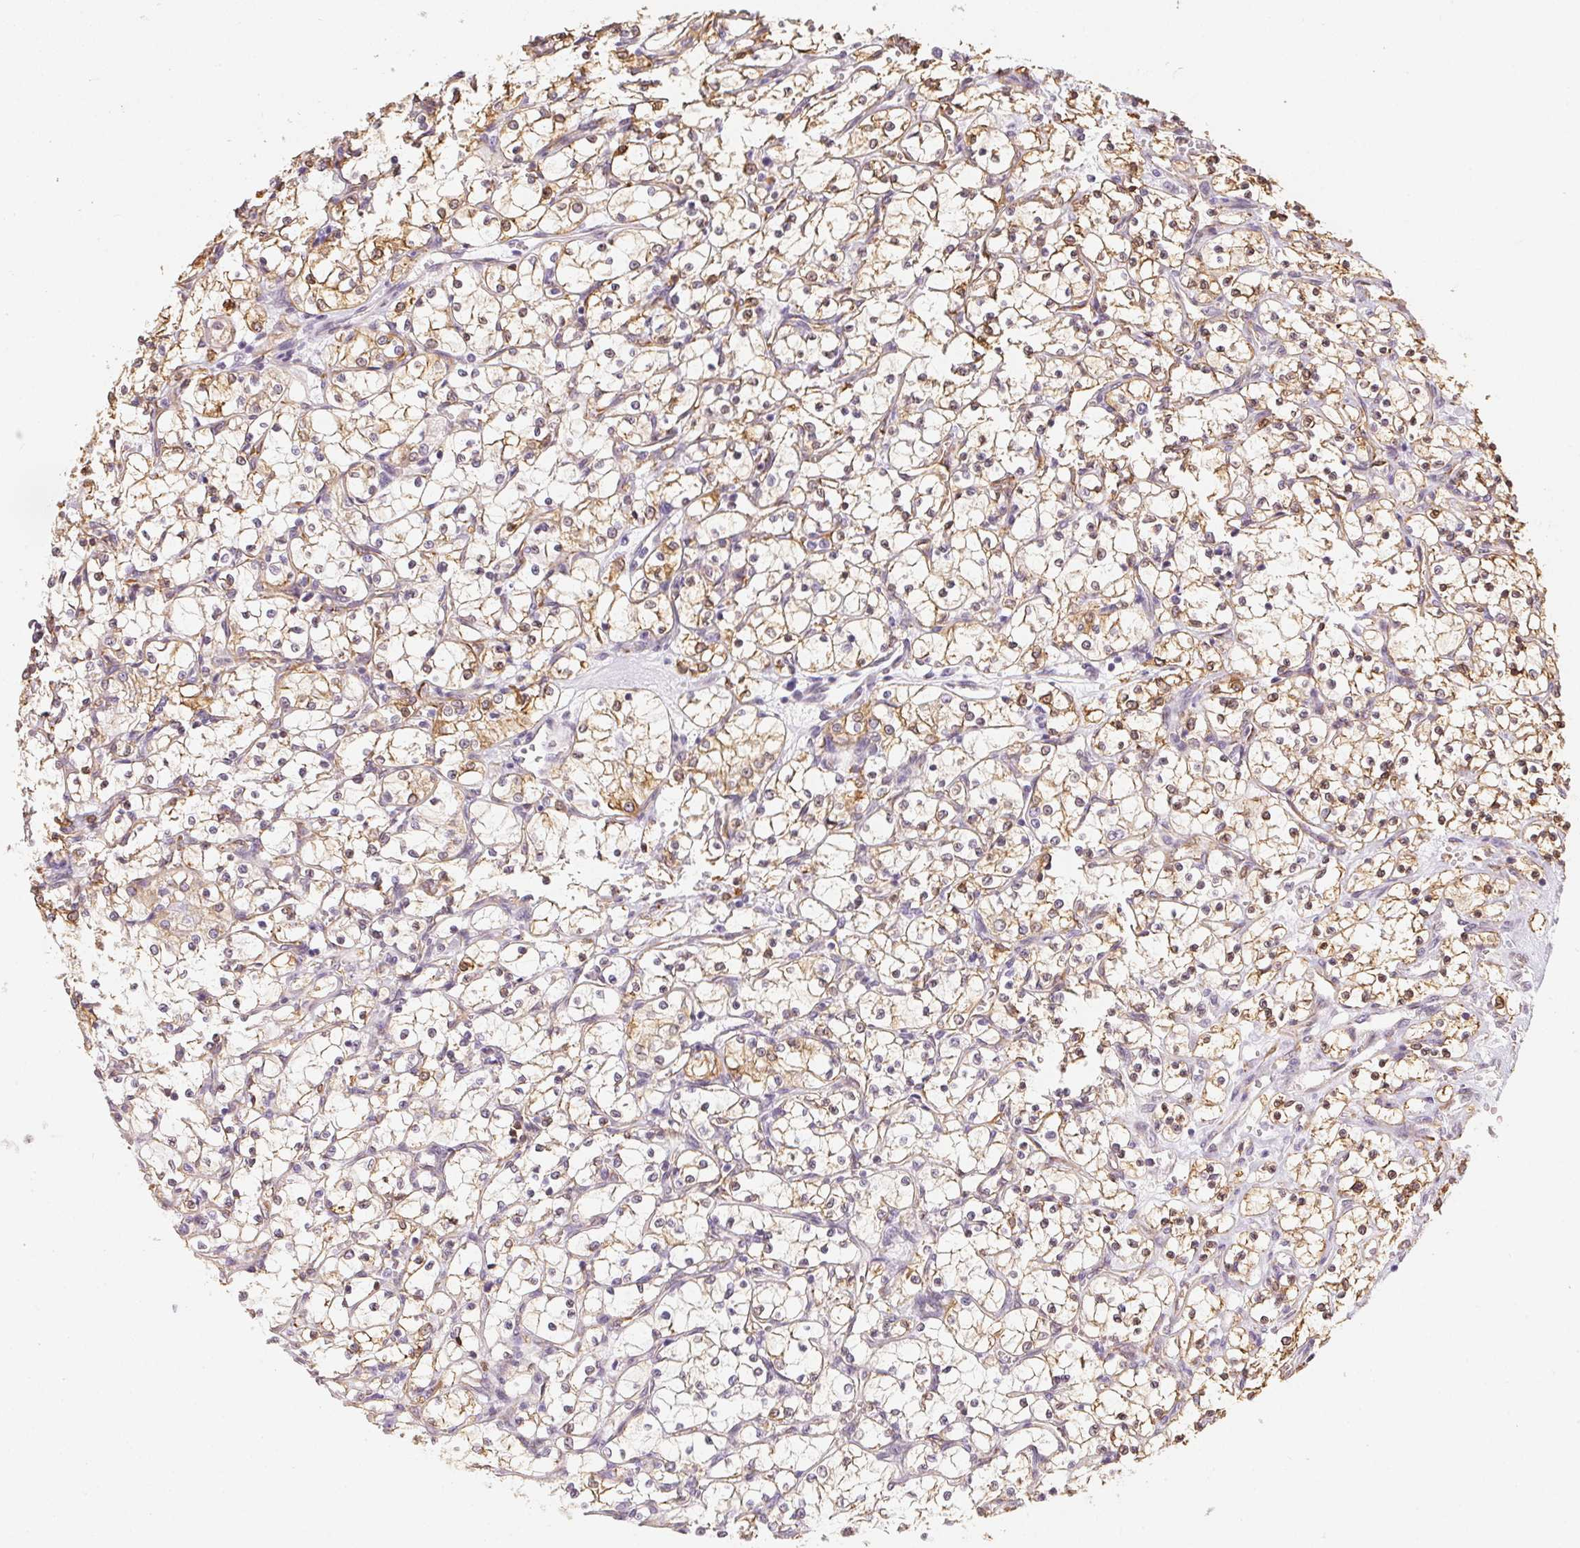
{"staining": {"intensity": "moderate", "quantity": "<25%", "location": "cytoplasmic/membranous"}, "tissue": "renal cancer", "cell_type": "Tumor cells", "image_type": "cancer", "snomed": [{"axis": "morphology", "description": "Adenocarcinoma, NOS"}, {"axis": "topography", "description": "Kidney"}], "caption": "Protein staining exhibits moderate cytoplasmic/membranous positivity in about <25% of tumor cells in renal cancer (adenocarcinoma).", "gene": "RSBN1", "patient": {"sex": "female", "age": 69}}